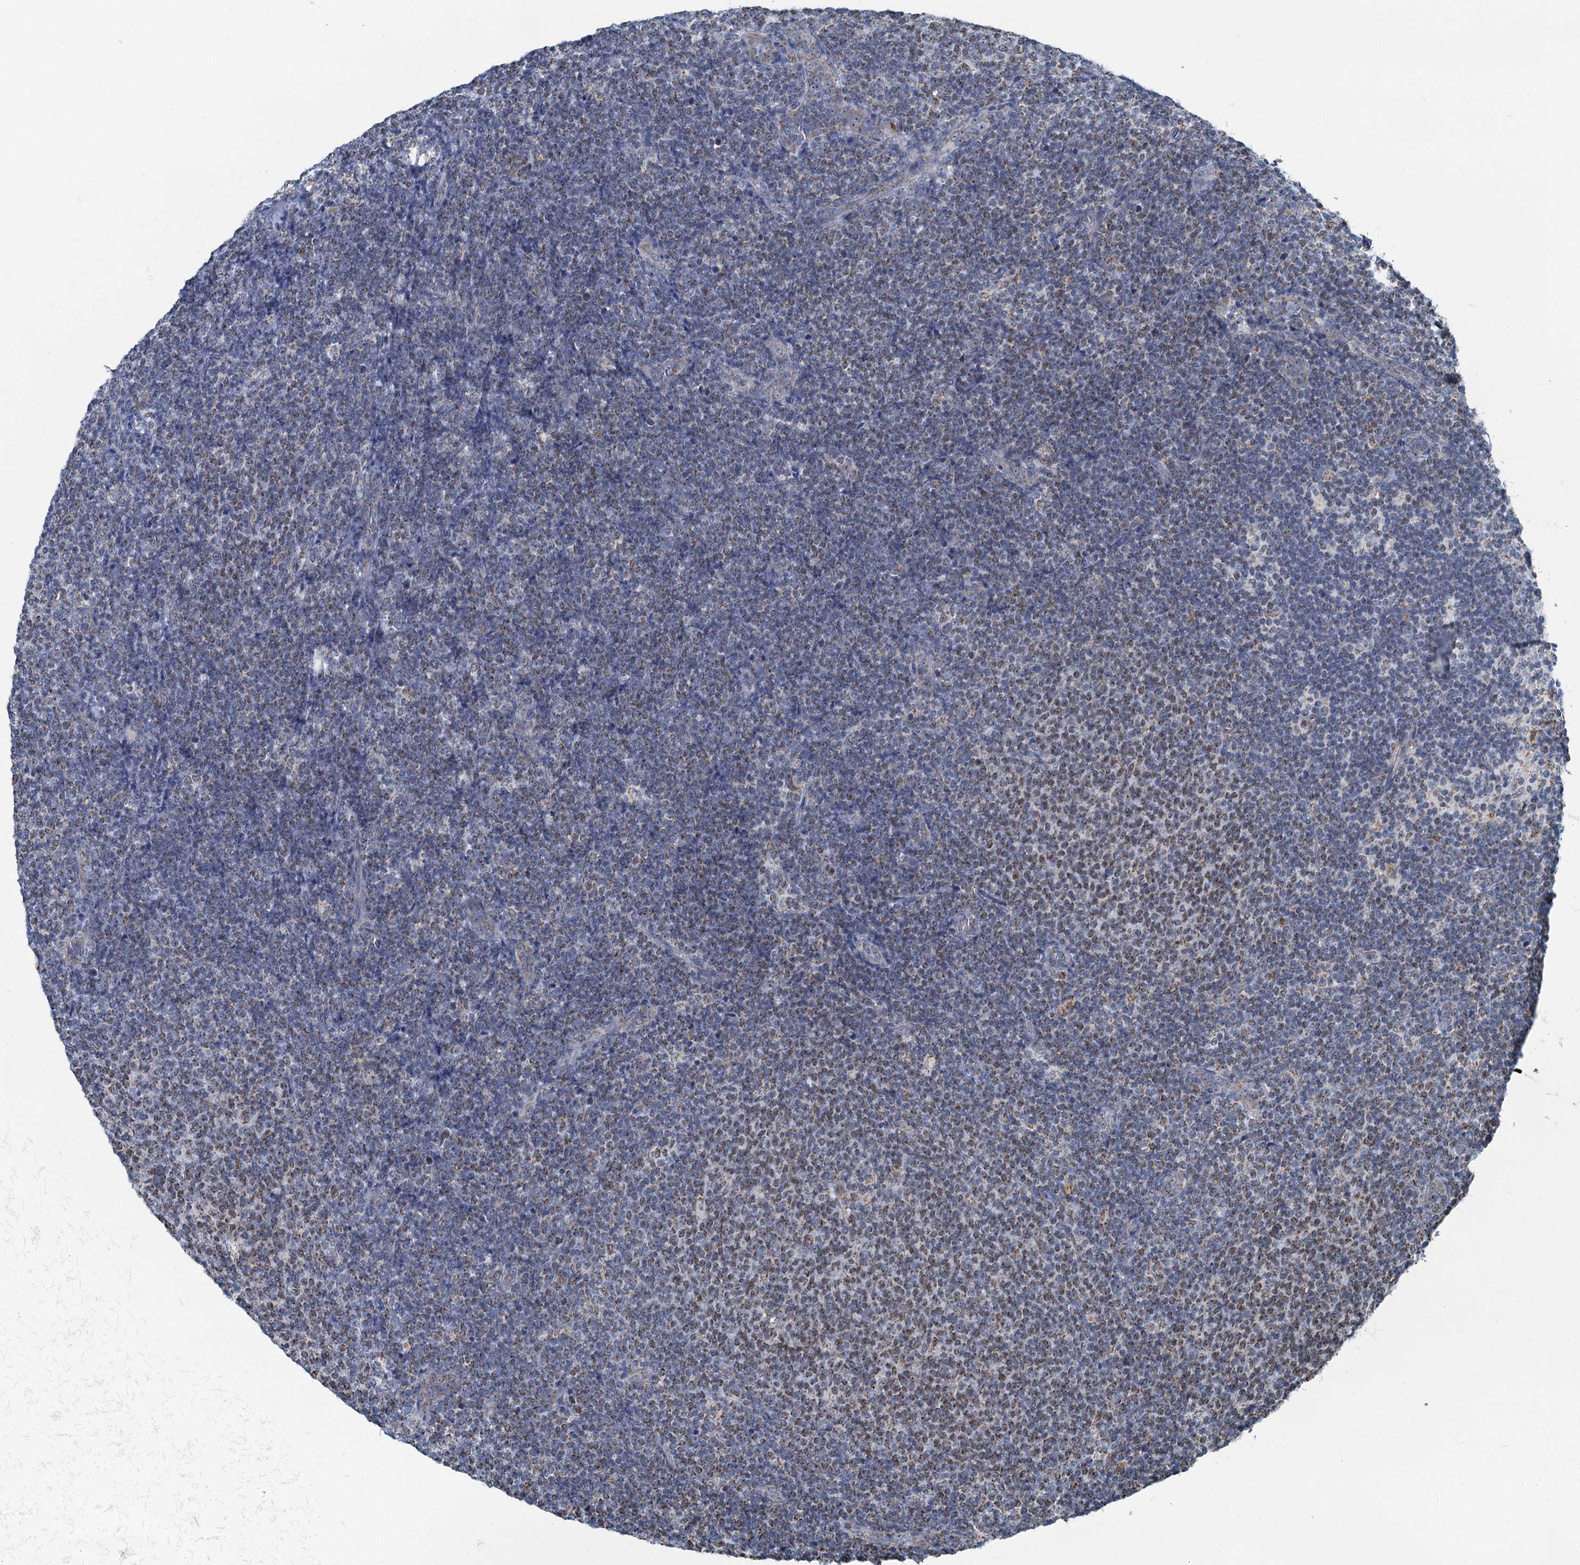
{"staining": {"intensity": "weak", "quantity": "25%-75%", "location": "cytoplasmic/membranous,nuclear"}, "tissue": "lymphoma", "cell_type": "Tumor cells", "image_type": "cancer", "snomed": [{"axis": "morphology", "description": "Malignant lymphoma, non-Hodgkin's type, Low grade"}, {"axis": "topography", "description": "Lymph node"}], "caption": "Protein analysis of malignant lymphoma, non-Hodgkin's type (low-grade) tissue shows weak cytoplasmic/membranous and nuclear expression in approximately 25%-75% of tumor cells. Using DAB (brown) and hematoxylin (blue) stains, captured at high magnification using brightfield microscopy.", "gene": "RAD9B", "patient": {"sex": "male", "age": 66}}